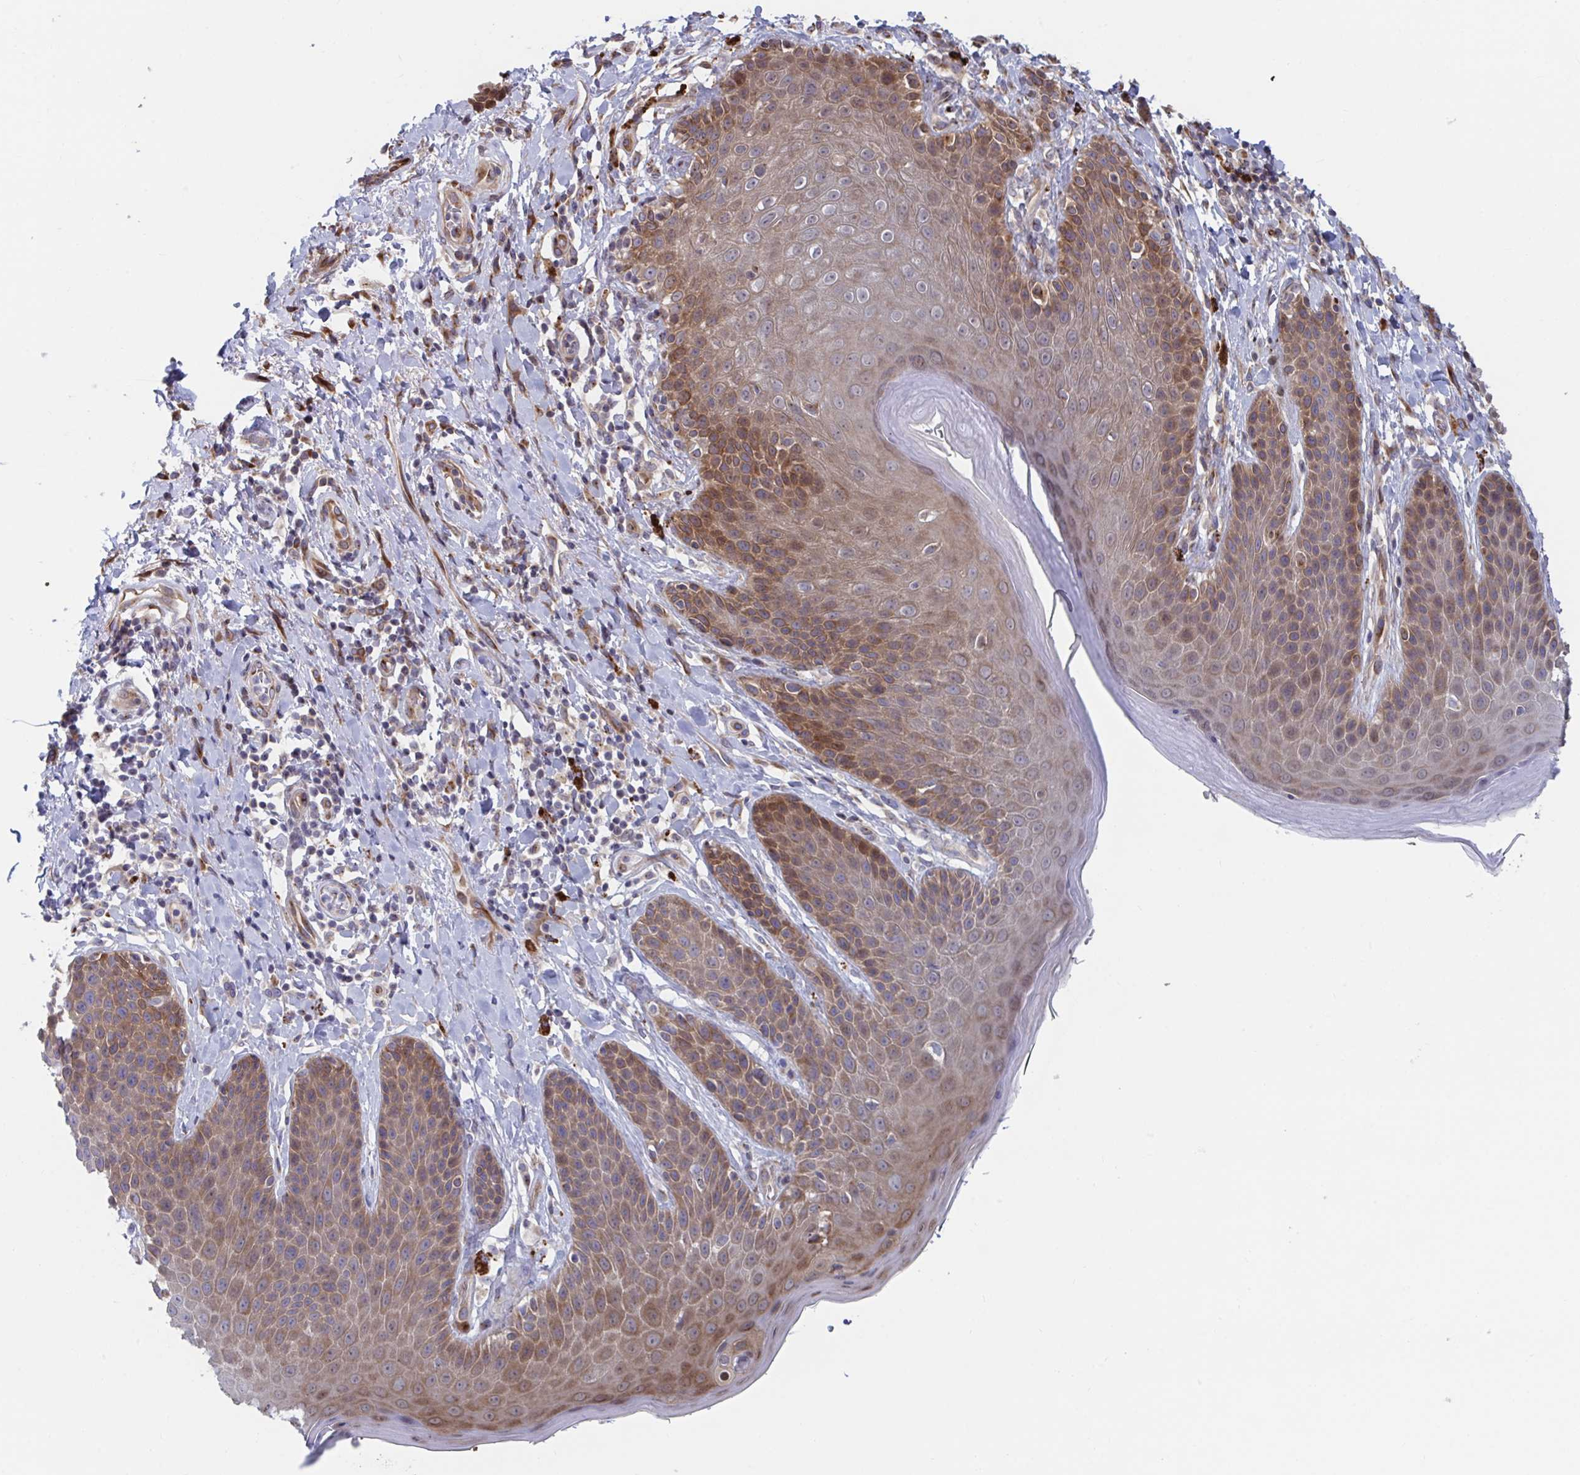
{"staining": {"intensity": "strong", "quantity": "25%-75%", "location": "cytoplasmic/membranous"}, "tissue": "skin", "cell_type": "Epidermal cells", "image_type": "normal", "snomed": [{"axis": "morphology", "description": "Normal tissue, NOS"}, {"axis": "topography", "description": "Anal"}, {"axis": "topography", "description": "Peripheral nerve tissue"}], "caption": "Strong cytoplasmic/membranous protein expression is appreciated in approximately 25%-75% of epidermal cells in skin. The staining was performed using DAB, with brown indicating positive protein expression. Nuclei are stained blue with hematoxylin.", "gene": "FJX1", "patient": {"sex": "male", "age": 51}}